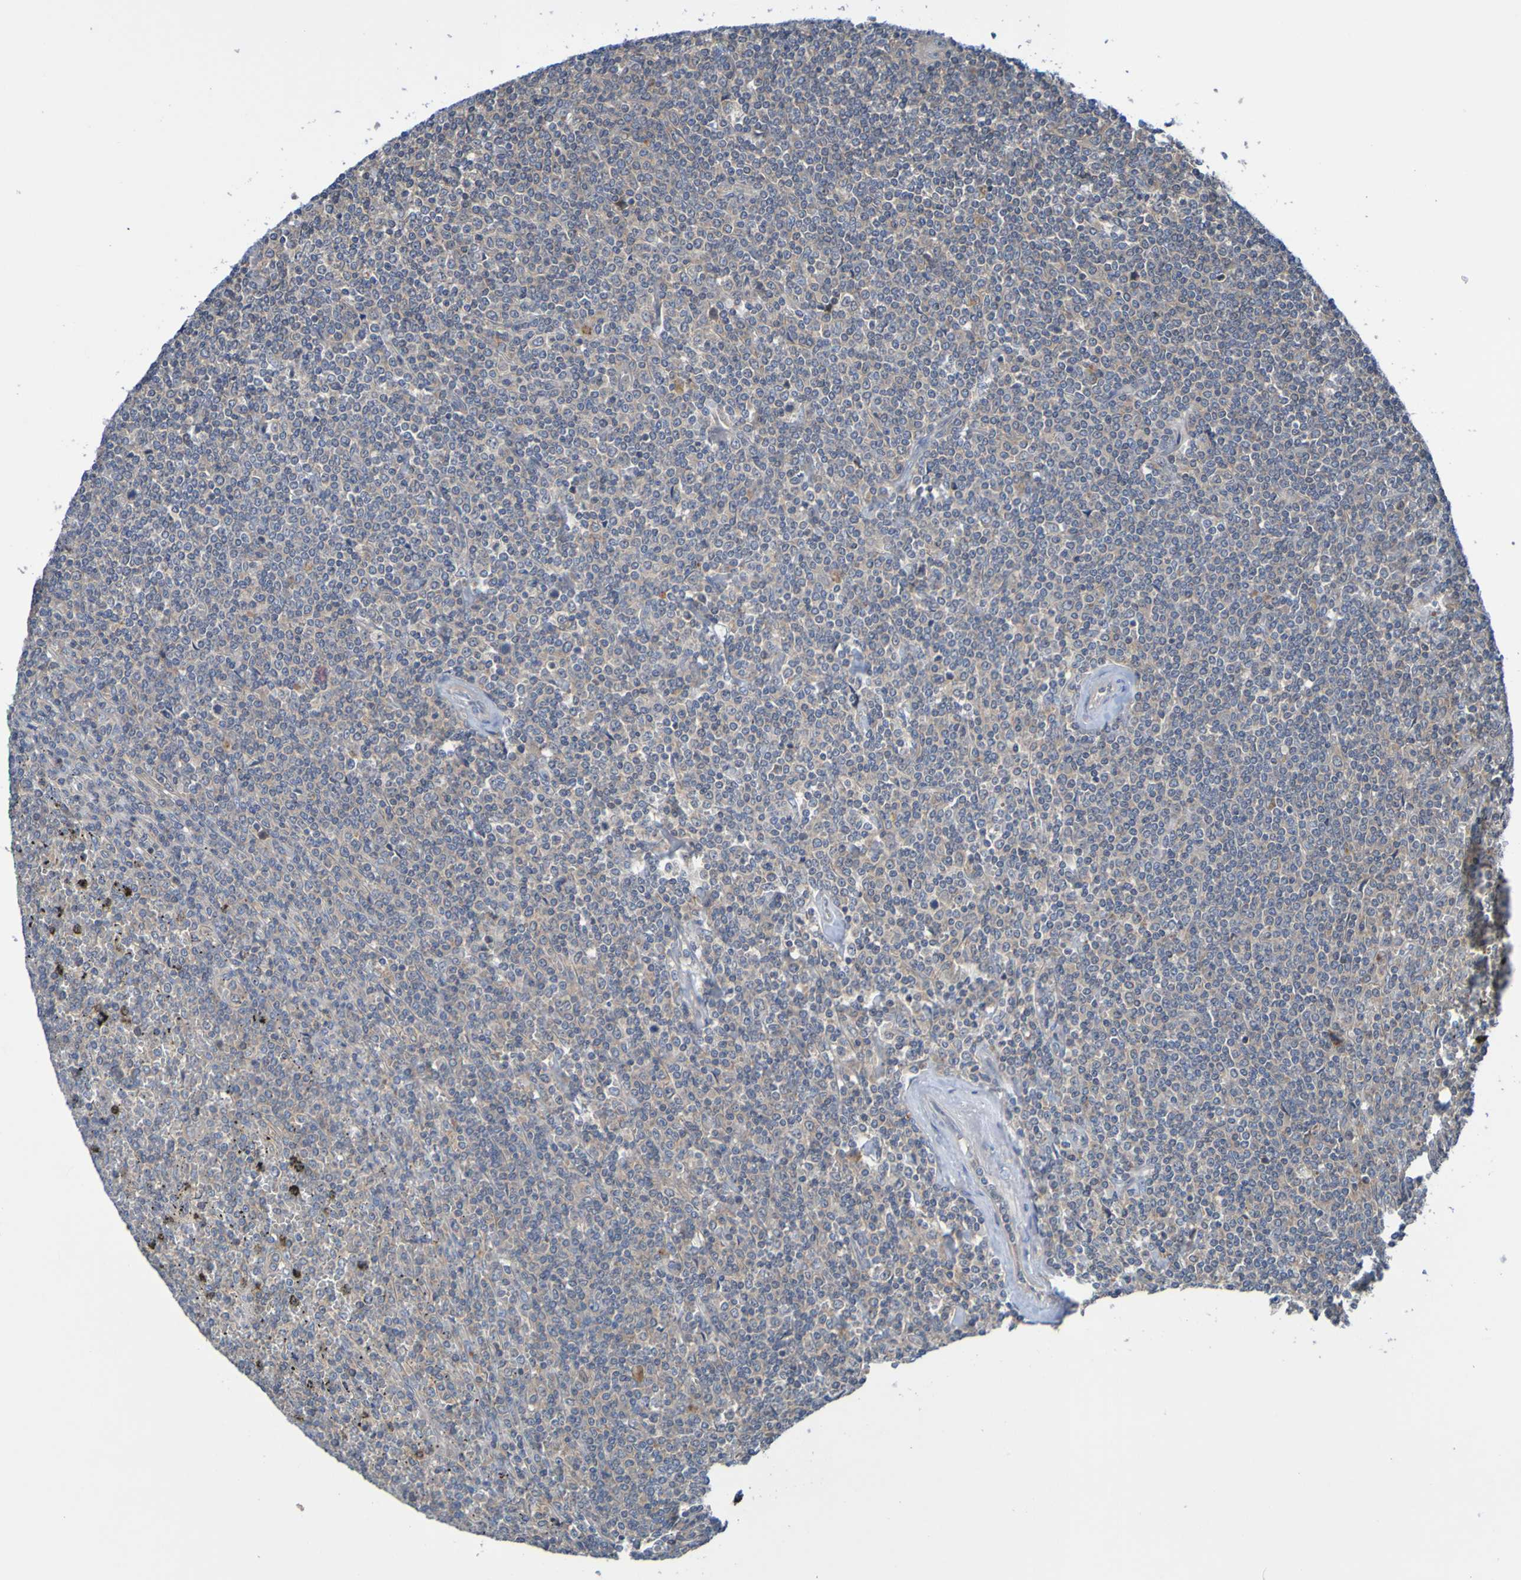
{"staining": {"intensity": "weak", "quantity": "<25%", "location": "cytoplasmic/membranous"}, "tissue": "lymphoma", "cell_type": "Tumor cells", "image_type": "cancer", "snomed": [{"axis": "morphology", "description": "Malignant lymphoma, non-Hodgkin's type, Low grade"}, {"axis": "topography", "description": "Spleen"}], "caption": "Immunohistochemical staining of low-grade malignant lymphoma, non-Hodgkin's type reveals no significant staining in tumor cells.", "gene": "SDK1", "patient": {"sex": "female", "age": 19}}